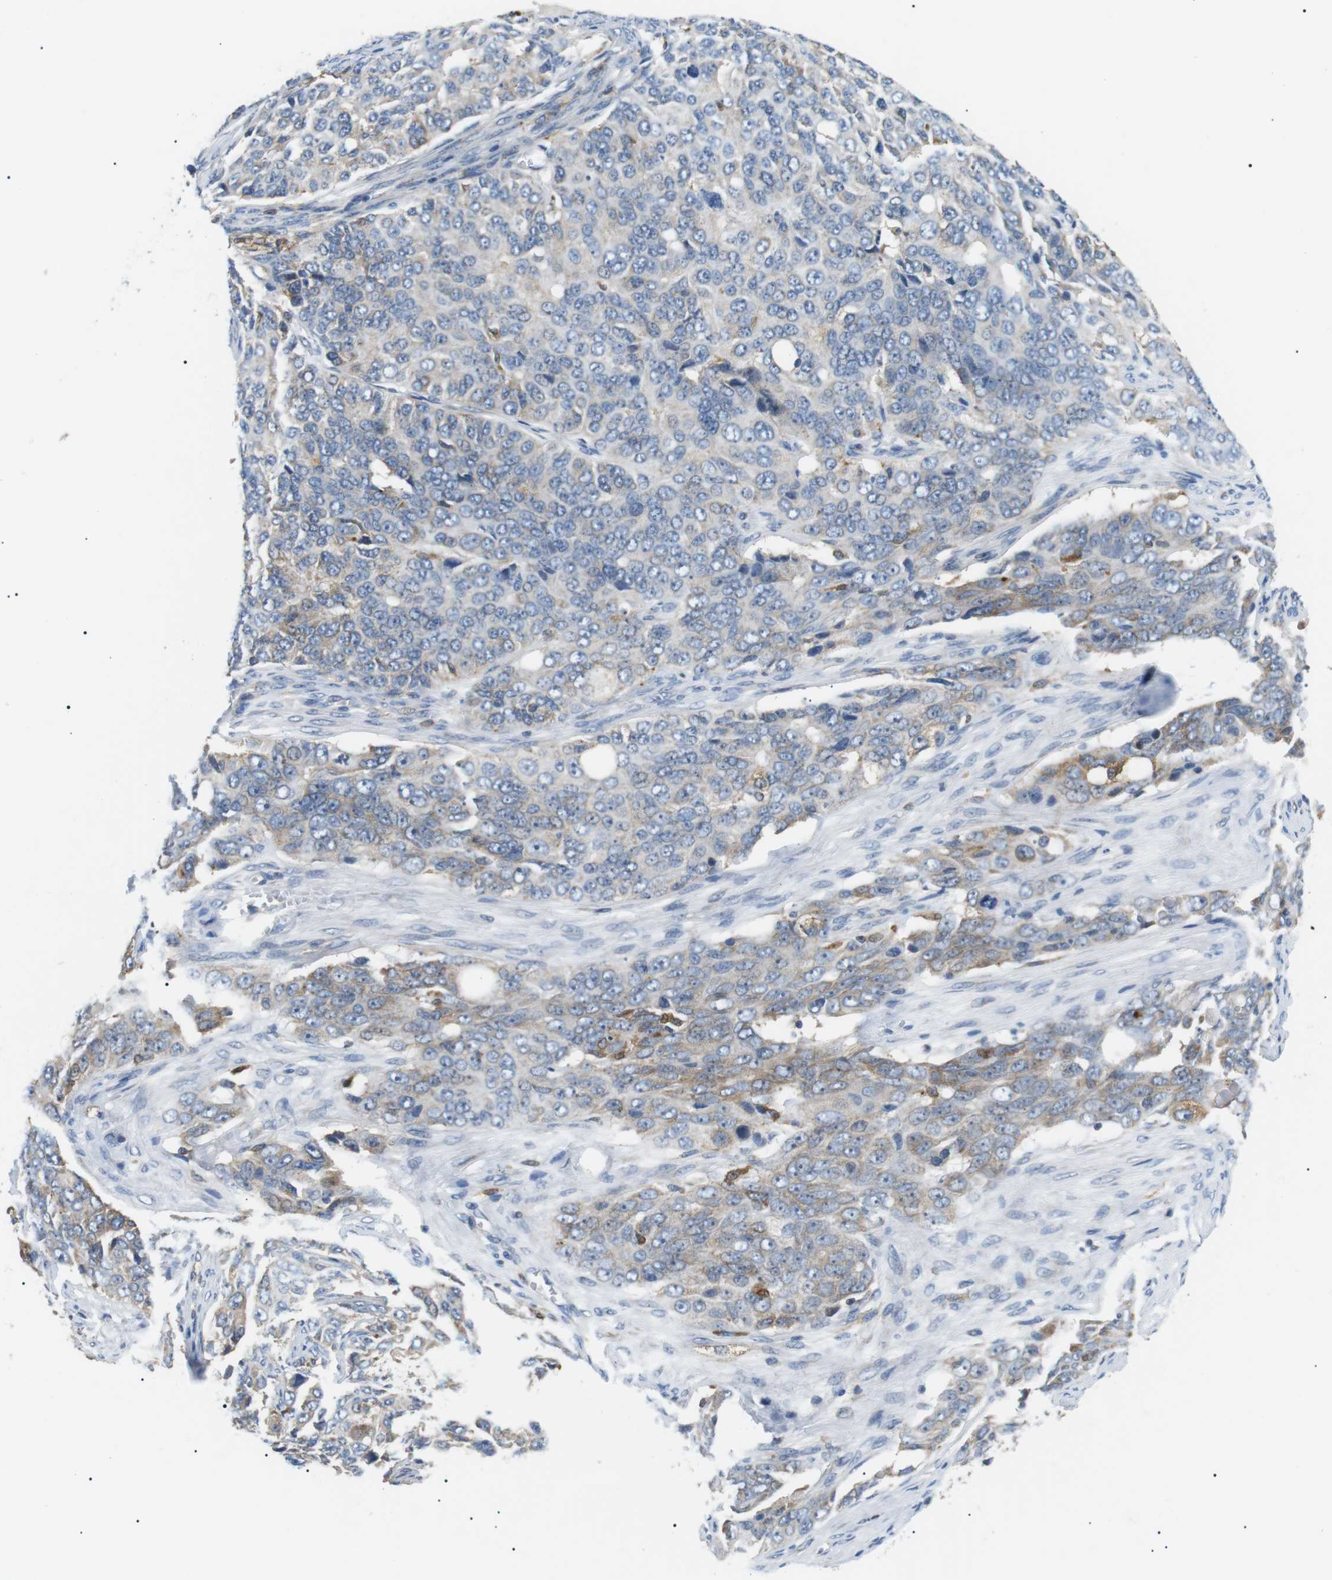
{"staining": {"intensity": "weak", "quantity": "25%-75%", "location": "cytoplasmic/membranous"}, "tissue": "ovarian cancer", "cell_type": "Tumor cells", "image_type": "cancer", "snomed": [{"axis": "morphology", "description": "Carcinoma, endometroid"}, {"axis": "topography", "description": "Ovary"}], "caption": "Weak cytoplasmic/membranous positivity for a protein is appreciated in about 25%-75% of tumor cells of ovarian endometroid carcinoma using immunohistochemistry (IHC).", "gene": "RAB9A", "patient": {"sex": "female", "age": 51}}